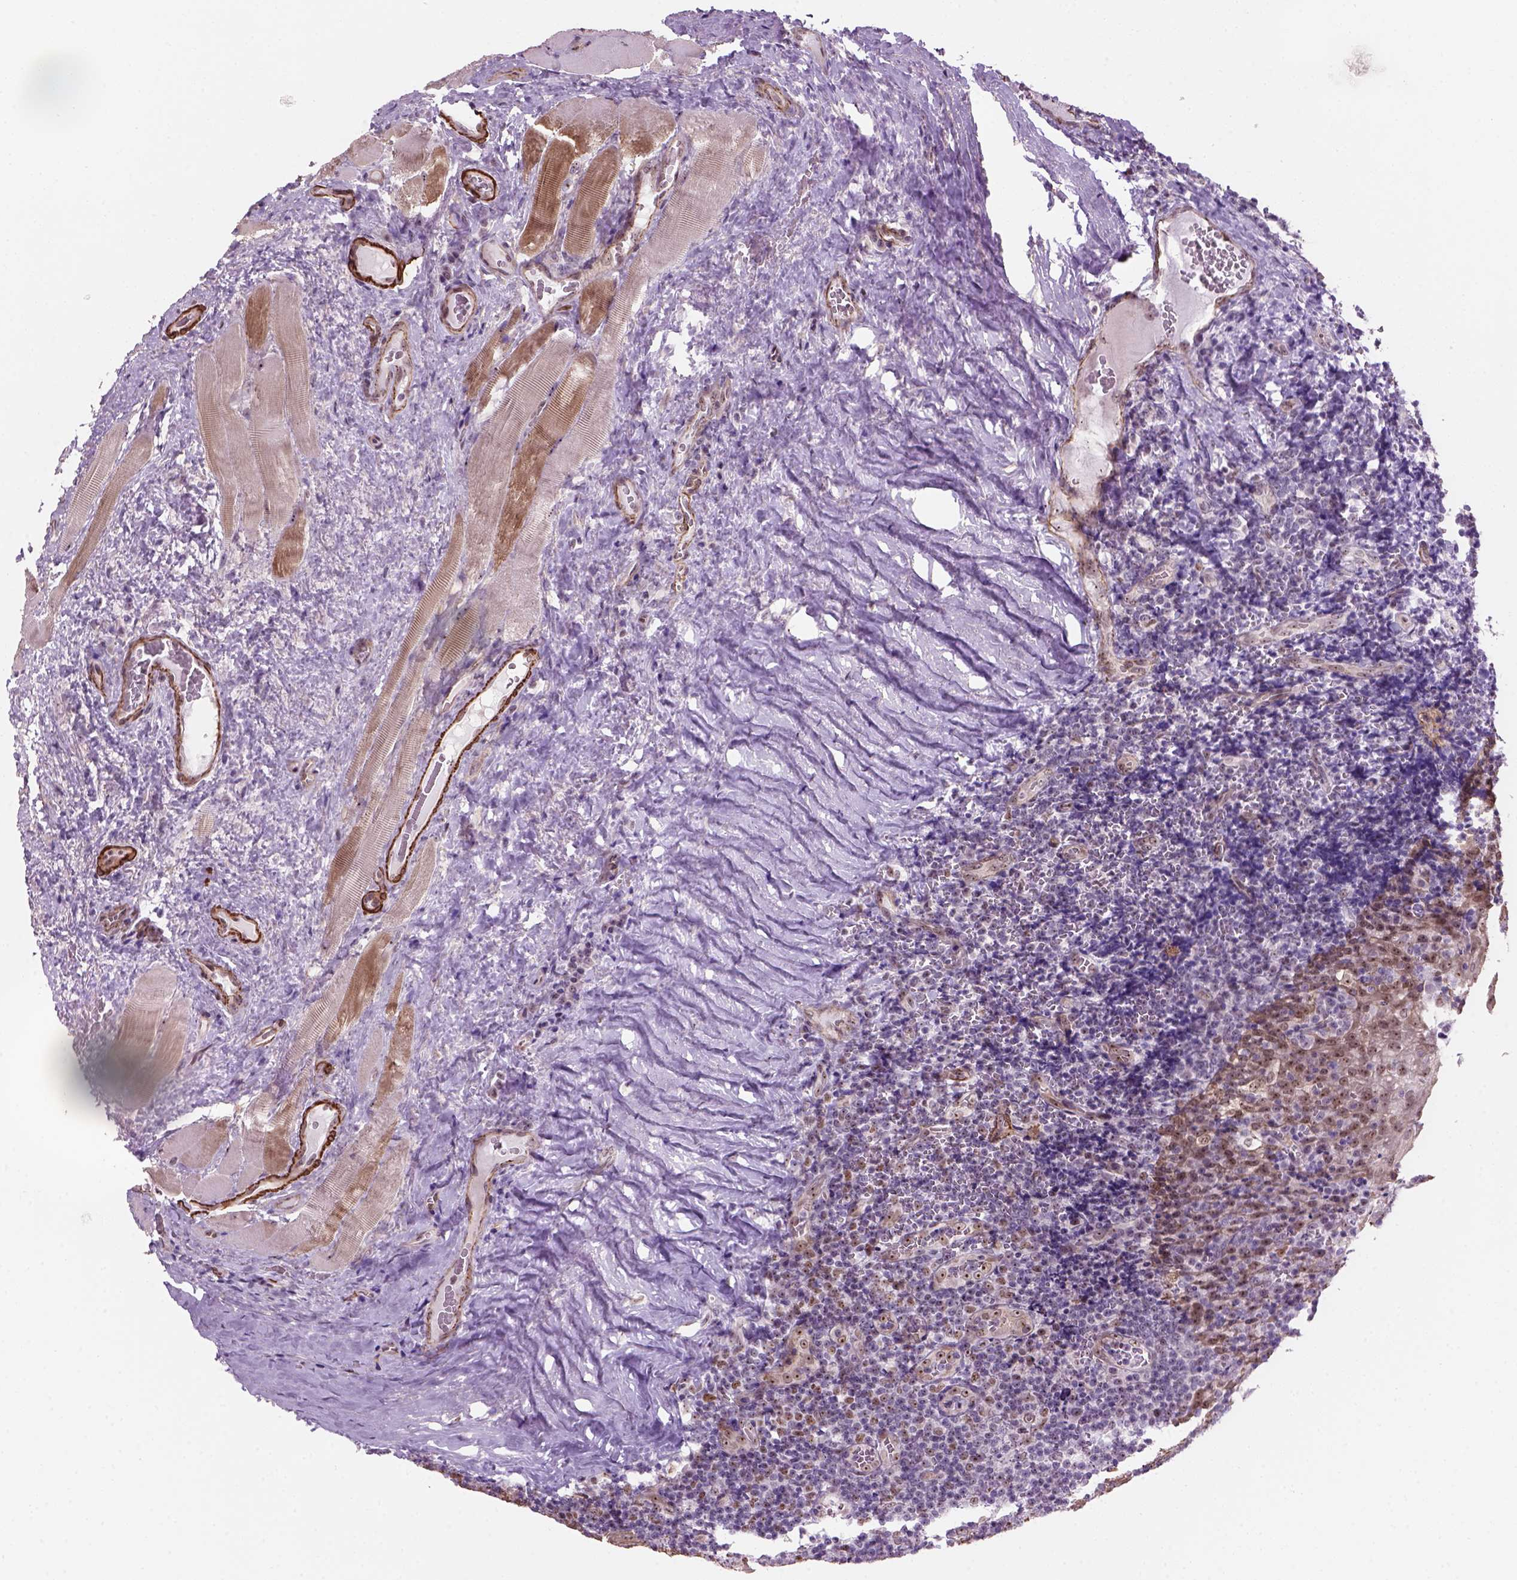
{"staining": {"intensity": "moderate", "quantity": "<25%", "location": "nuclear"}, "tissue": "tonsil", "cell_type": "Germinal center cells", "image_type": "normal", "snomed": [{"axis": "morphology", "description": "Normal tissue, NOS"}, {"axis": "morphology", "description": "Inflammation, NOS"}, {"axis": "topography", "description": "Tonsil"}], "caption": "Brown immunohistochemical staining in benign tonsil exhibits moderate nuclear positivity in about <25% of germinal center cells.", "gene": "RRS1", "patient": {"sex": "female", "age": 31}}